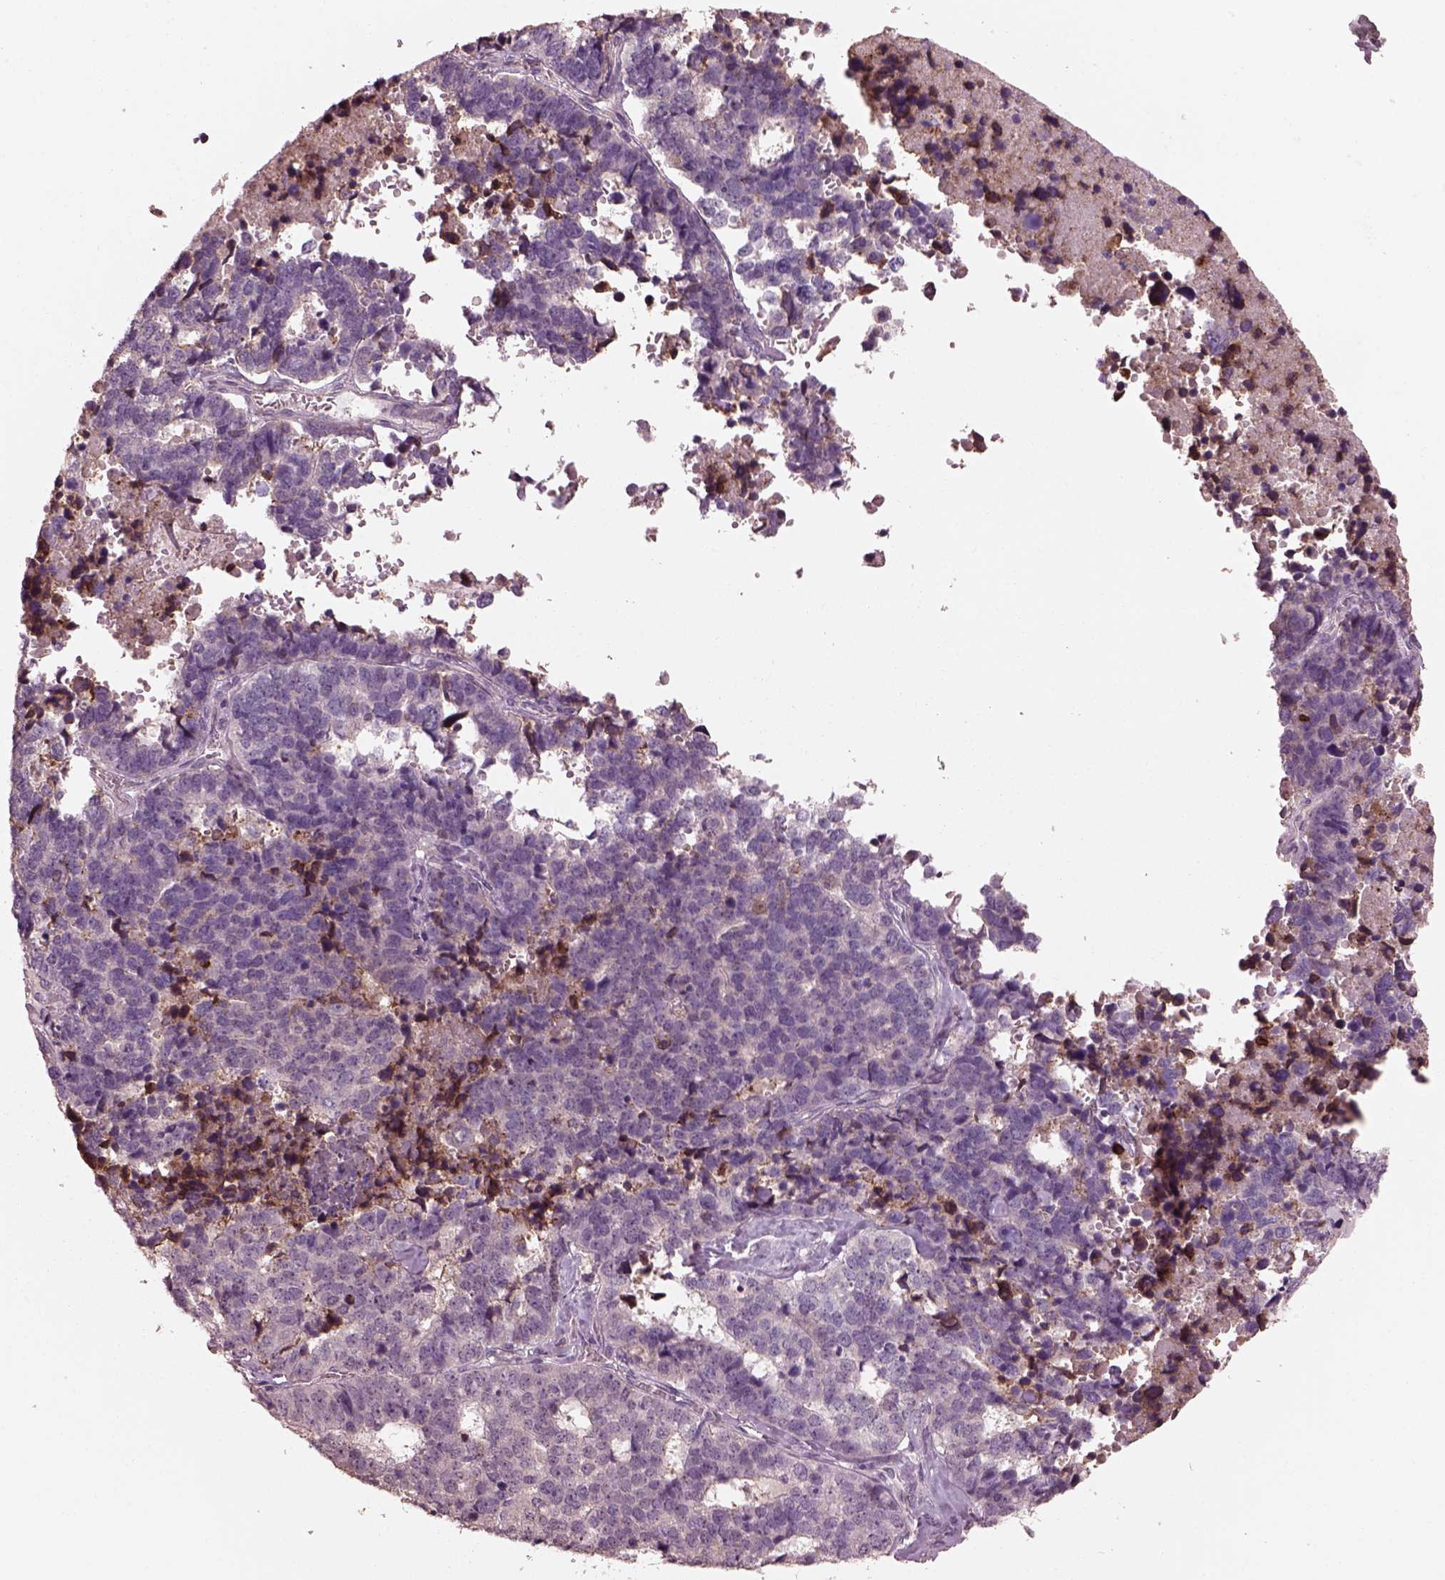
{"staining": {"intensity": "negative", "quantity": "none", "location": "none"}, "tissue": "stomach cancer", "cell_type": "Tumor cells", "image_type": "cancer", "snomed": [{"axis": "morphology", "description": "Adenocarcinoma, NOS"}, {"axis": "topography", "description": "Stomach"}], "caption": "Tumor cells are negative for protein expression in human stomach cancer.", "gene": "SRI", "patient": {"sex": "male", "age": 69}}